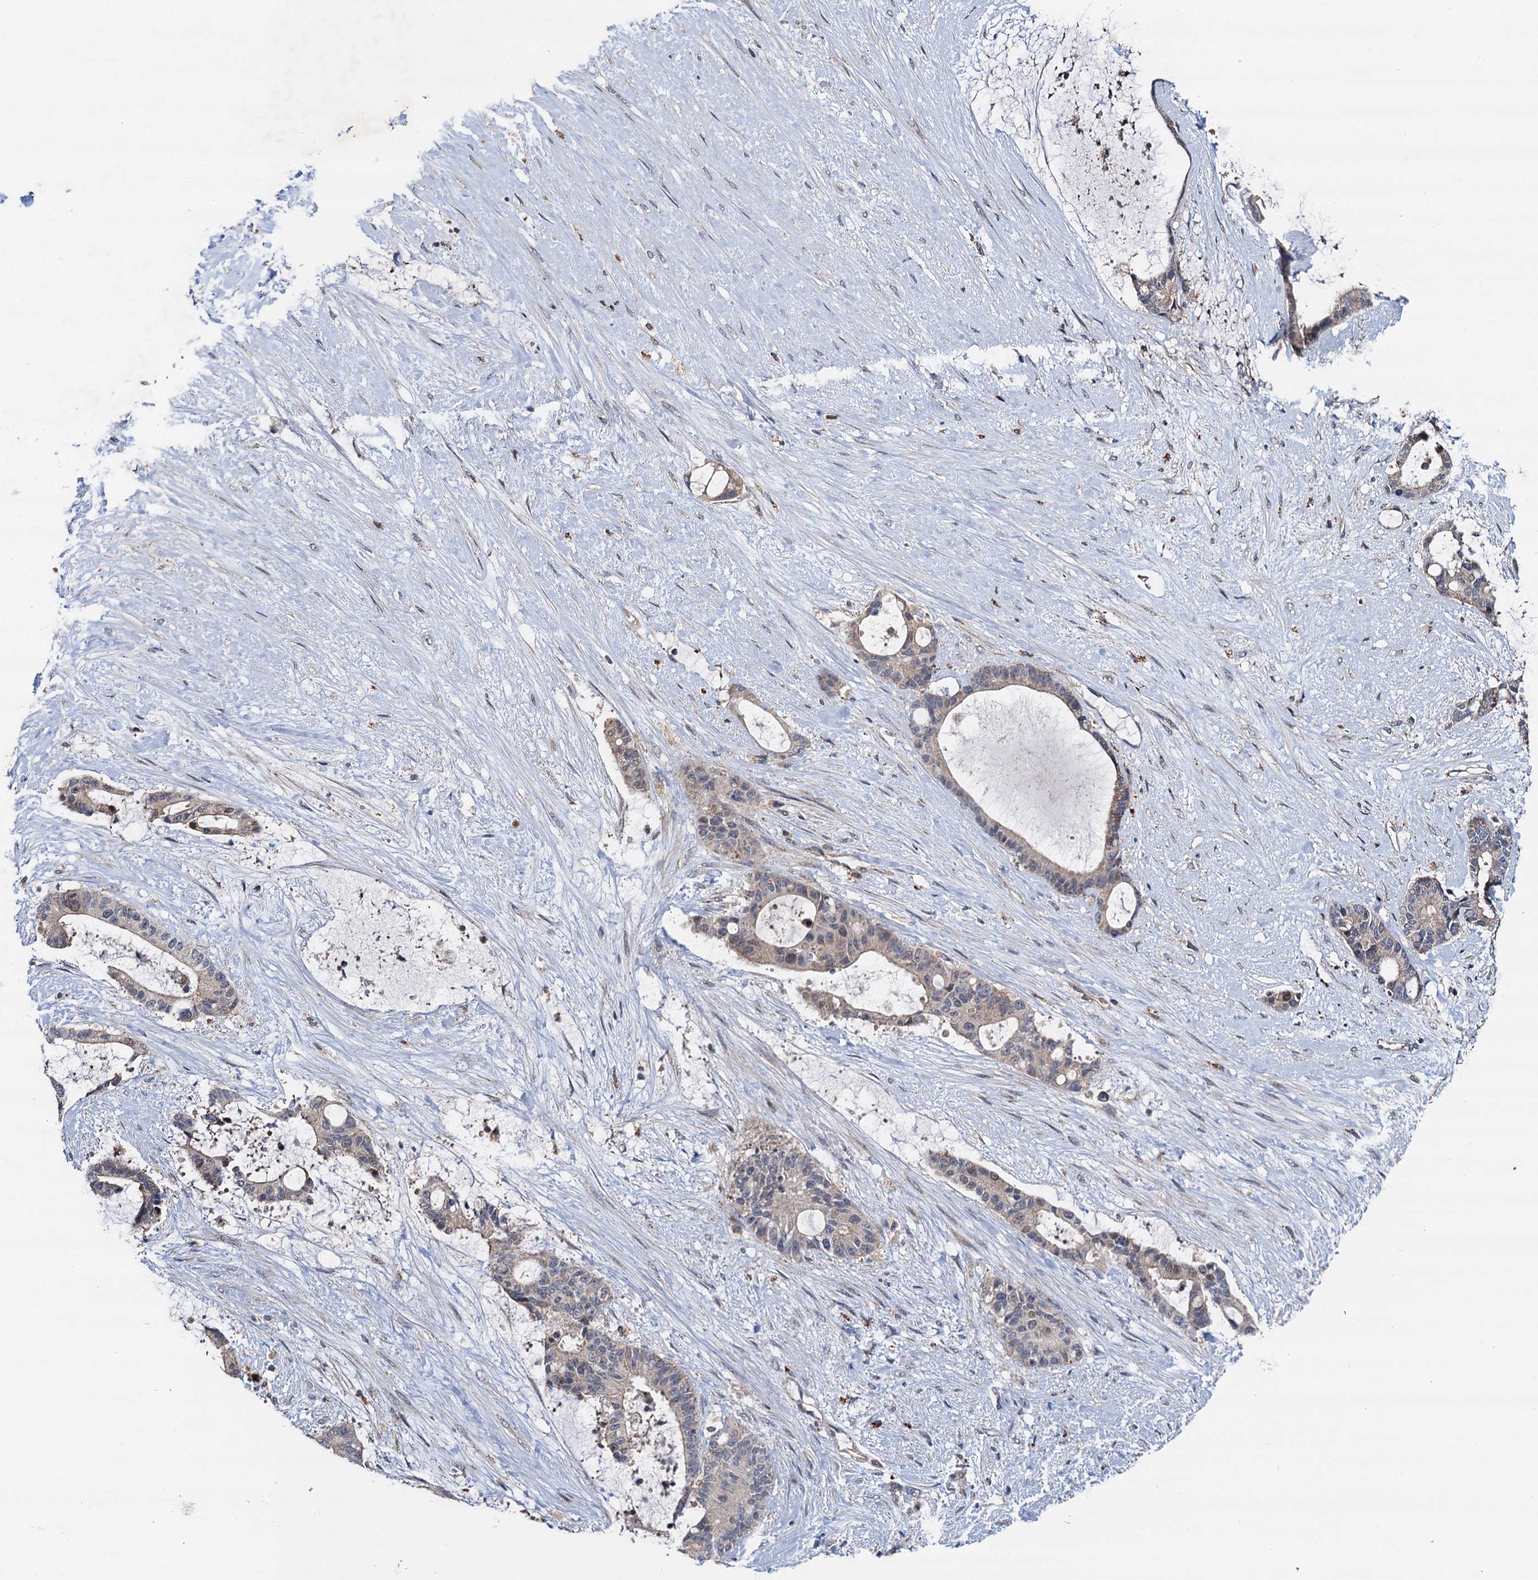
{"staining": {"intensity": "negative", "quantity": "none", "location": "none"}, "tissue": "liver cancer", "cell_type": "Tumor cells", "image_type": "cancer", "snomed": [{"axis": "morphology", "description": "Normal tissue, NOS"}, {"axis": "morphology", "description": "Cholangiocarcinoma"}, {"axis": "topography", "description": "Liver"}, {"axis": "topography", "description": "Peripheral nerve tissue"}], "caption": "Immunohistochemistry photomicrograph of neoplastic tissue: liver cancer stained with DAB (3,3'-diaminobenzidine) displays no significant protein expression in tumor cells.", "gene": "NLRP10", "patient": {"sex": "female", "age": 73}}